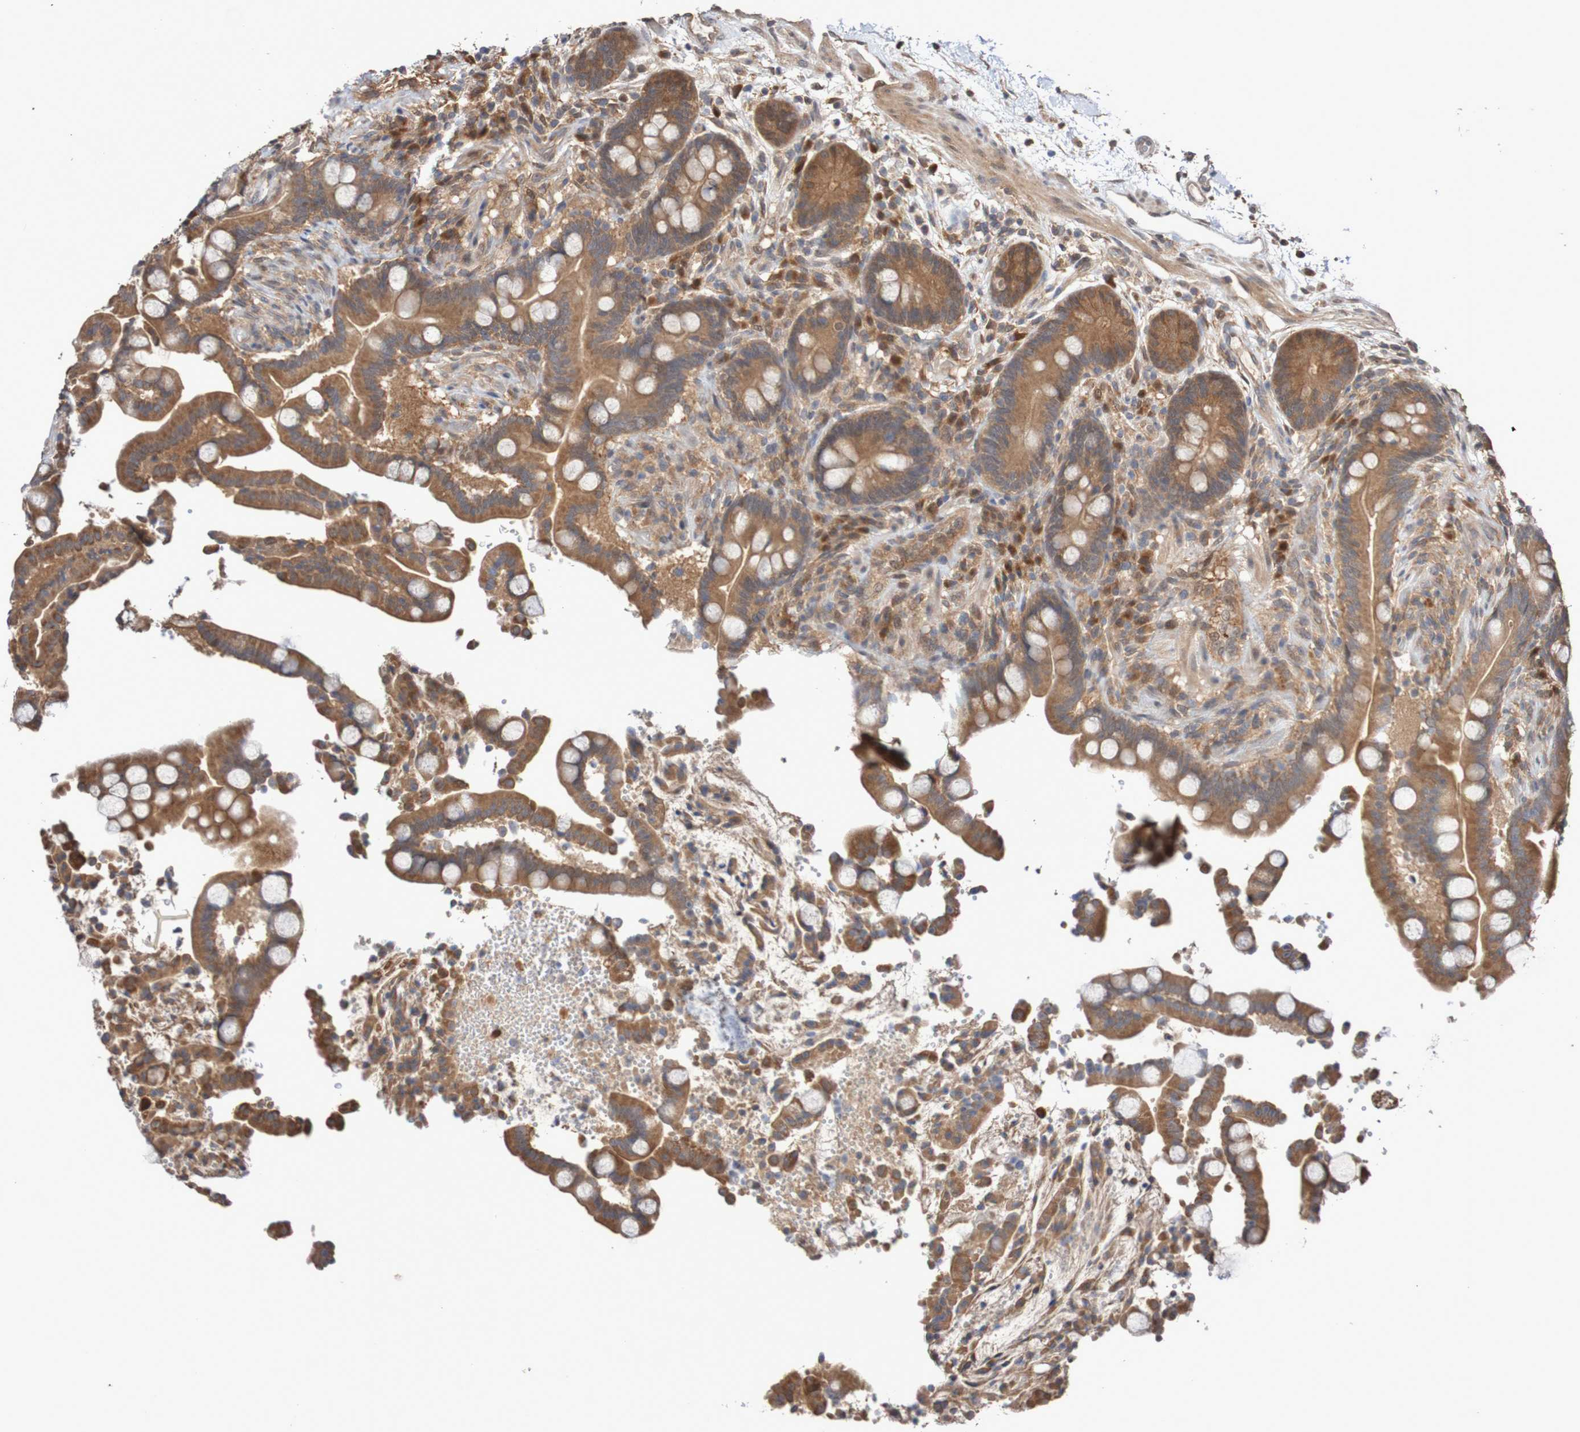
{"staining": {"intensity": "weak", "quantity": "25%-75%", "location": "cytoplasmic/membranous"}, "tissue": "colon", "cell_type": "Endothelial cells", "image_type": "normal", "snomed": [{"axis": "morphology", "description": "Normal tissue, NOS"}, {"axis": "topography", "description": "Colon"}], "caption": "IHC histopathology image of benign colon: colon stained using immunohistochemistry (IHC) exhibits low levels of weak protein expression localized specifically in the cytoplasmic/membranous of endothelial cells, appearing as a cytoplasmic/membranous brown color.", "gene": "PHPT1", "patient": {"sex": "male", "age": 73}}